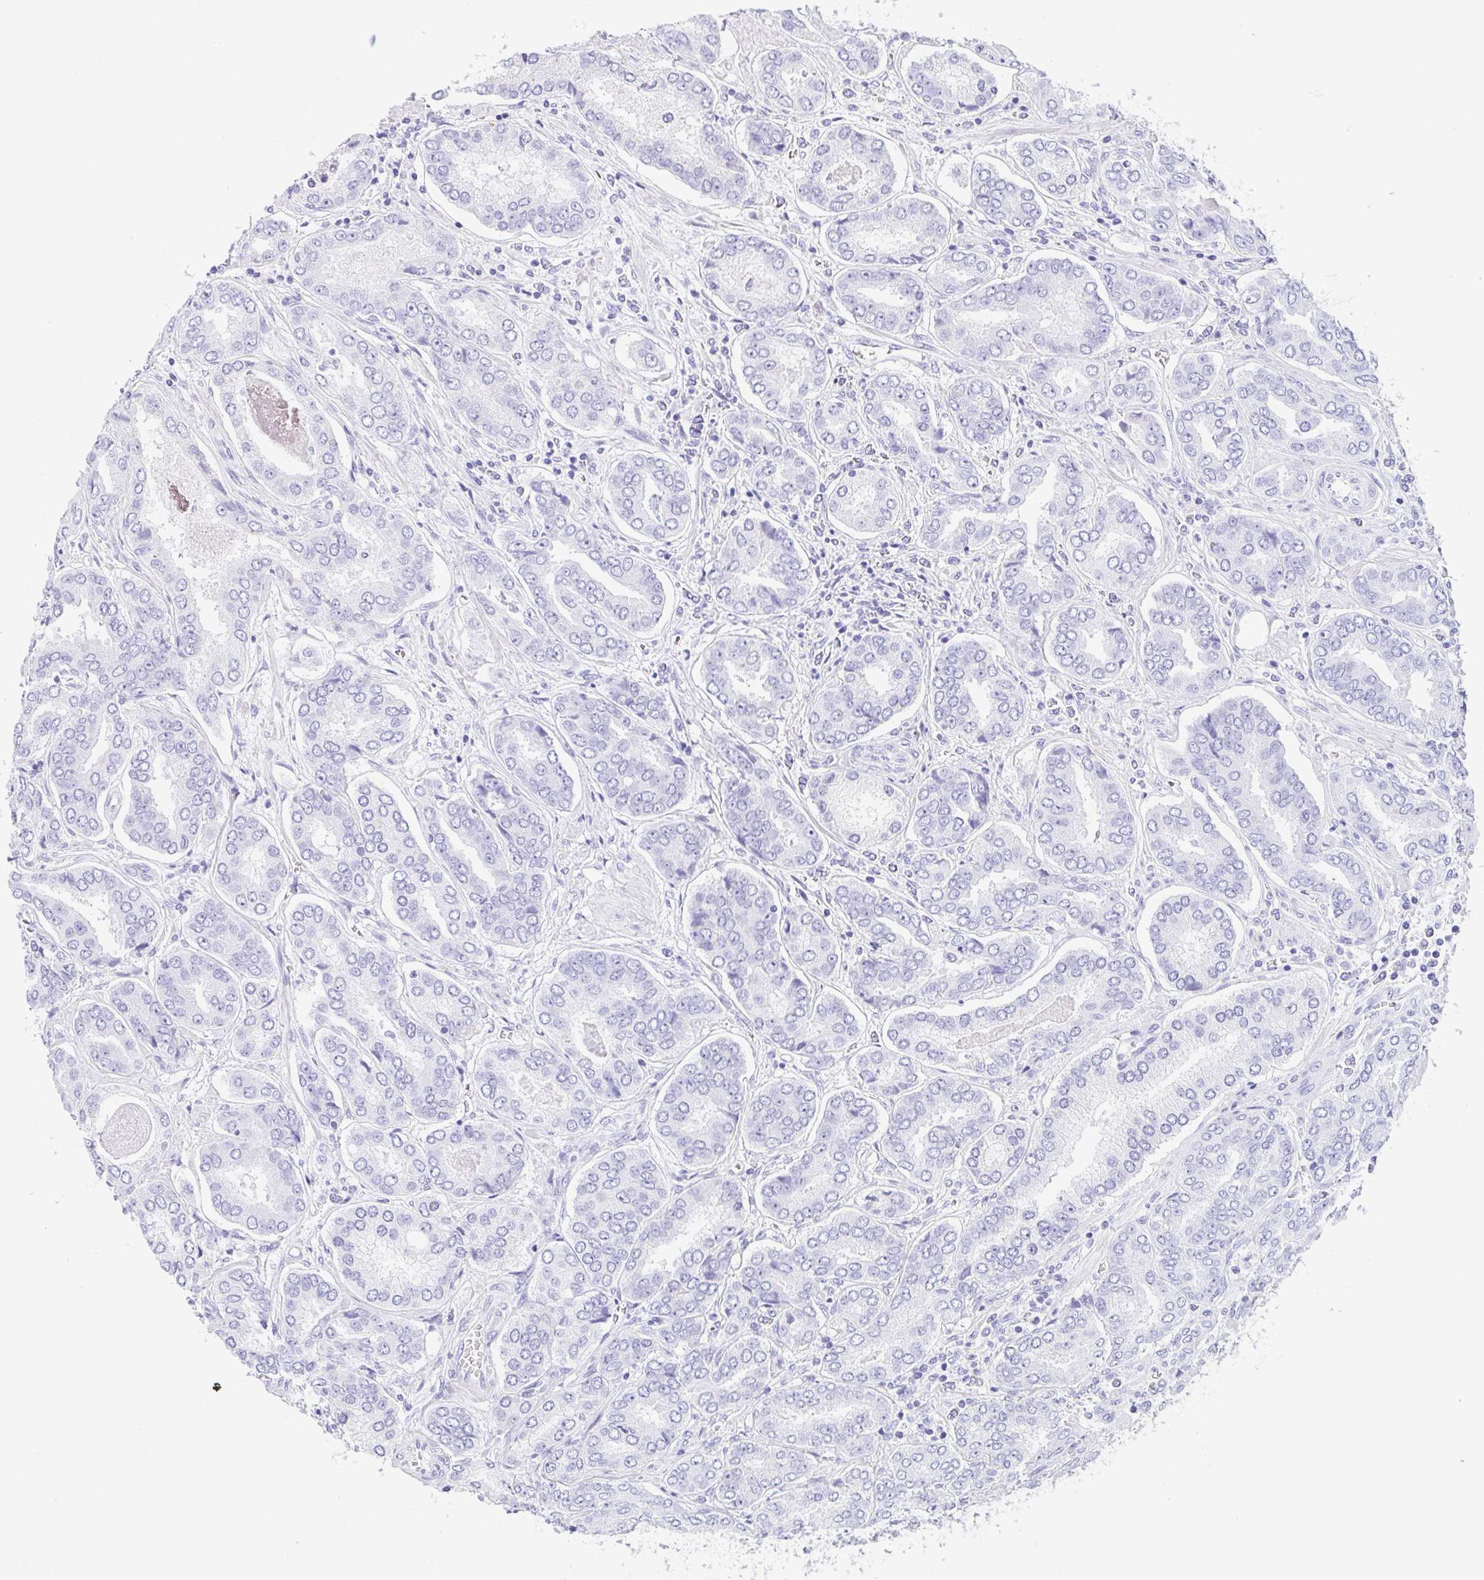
{"staining": {"intensity": "negative", "quantity": "none", "location": "none"}, "tissue": "prostate cancer", "cell_type": "Tumor cells", "image_type": "cancer", "snomed": [{"axis": "morphology", "description": "Adenocarcinoma, High grade"}, {"axis": "topography", "description": "Prostate"}], "caption": "DAB immunohistochemical staining of prostate high-grade adenocarcinoma reveals no significant positivity in tumor cells. (DAB IHC, high magnification).", "gene": "CPA1", "patient": {"sex": "male", "age": 72}}